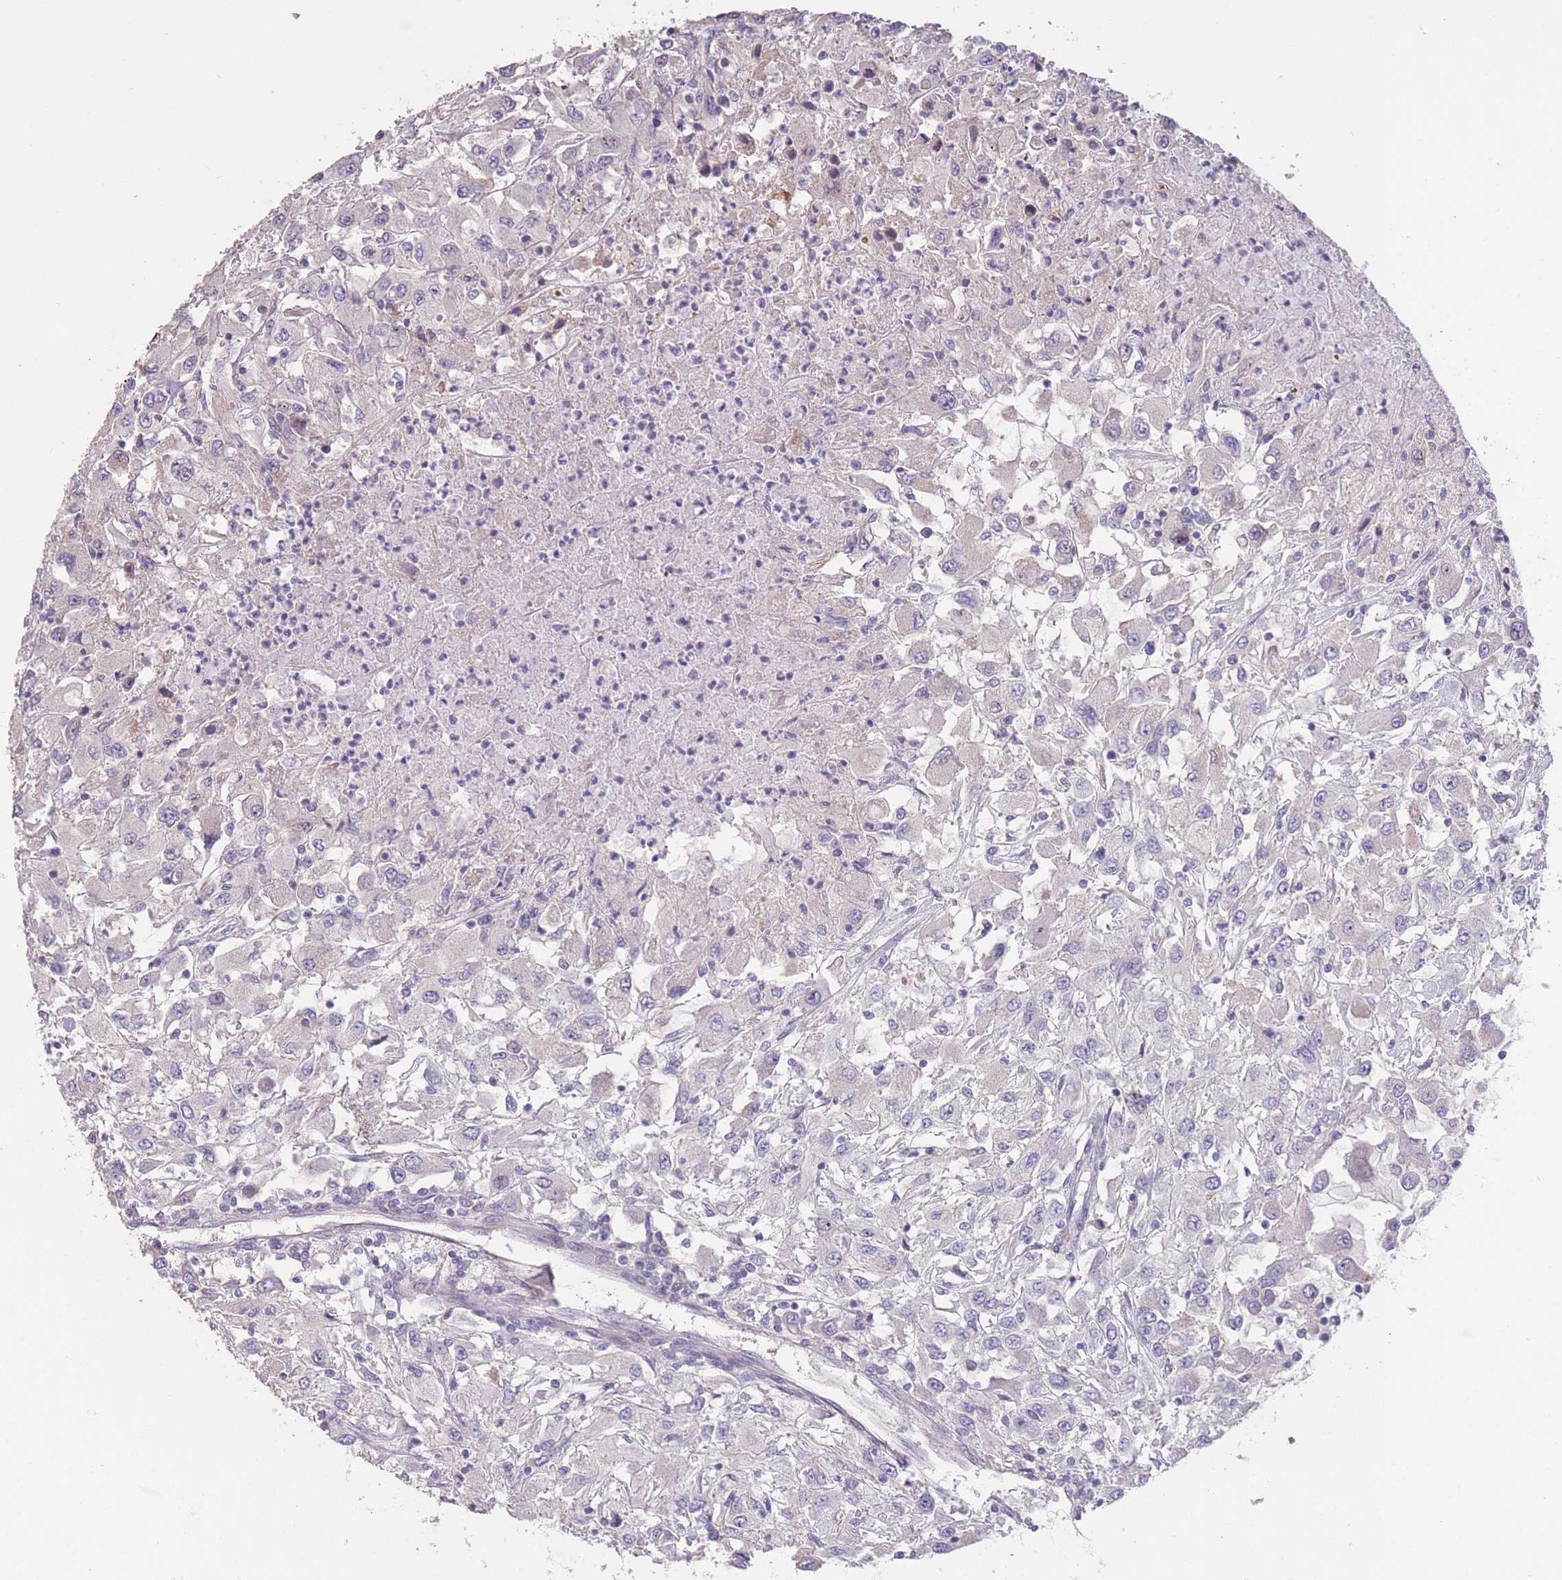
{"staining": {"intensity": "negative", "quantity": "none", "location": "none"}, "tissue": "renal cancer", "cell_type": "Tumor cells", "image_type": "cancer", "snomed": [{"axis": "morphology", "description": "Adenocarcinoma, NOS"}, {"axis": "topography", "description": "Kidney"}], "caption": "Renal cancer (adenocarcinoma) was stained to show a protein in brown. There is no significant expression in tumor cells.", "gene": "RSPH10B", "patient": {"sex": "female", "age": 67}}